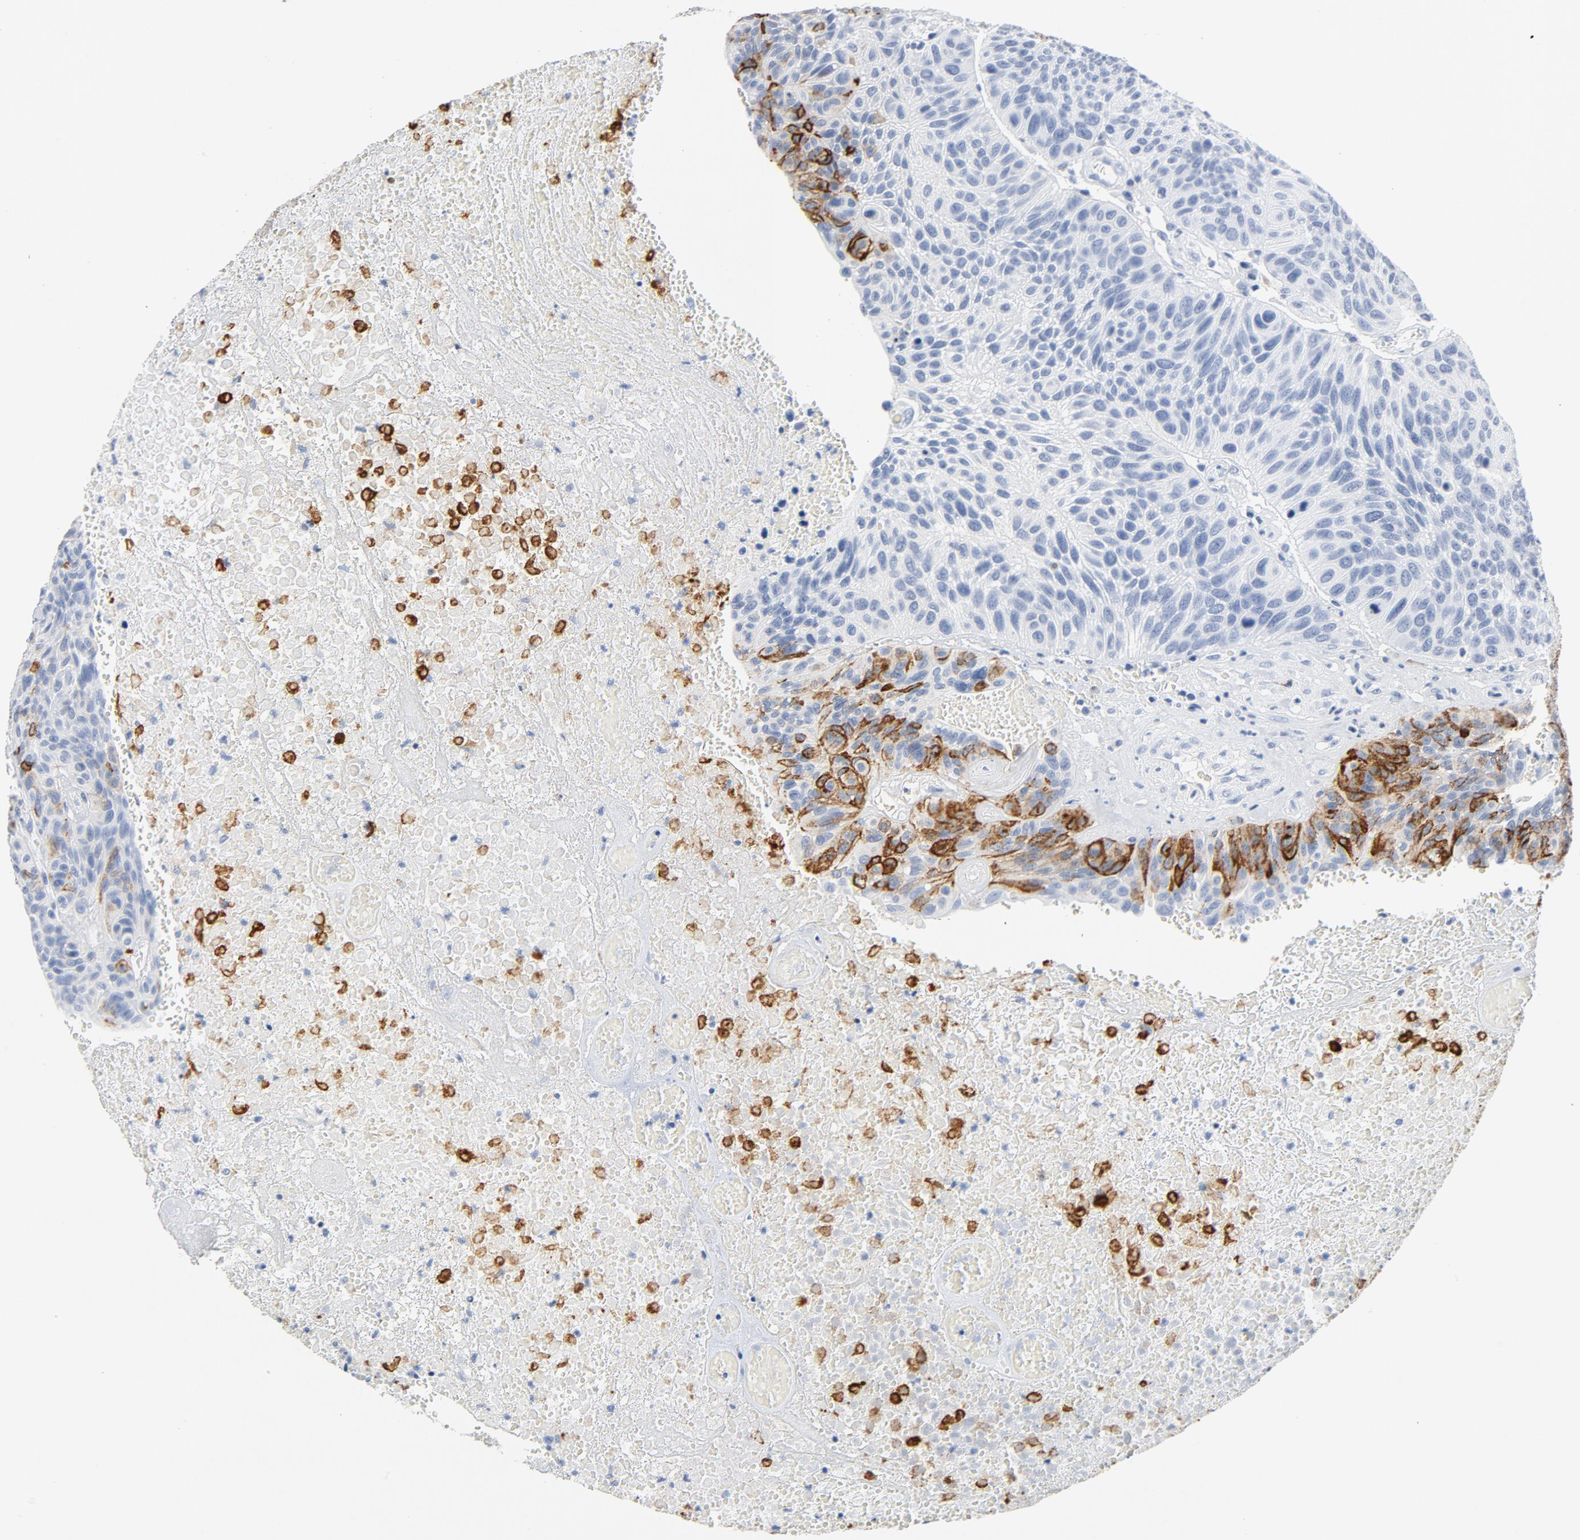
{"staining": {"intensity": "moderate", "quantity": "25%-75%", "location": "cytoplasmic/membranous"}, "tissue": "urothelial cancer", "cell_type": "Tumor cells", "image_type": "cancer", "snomed": [{"axis": "morphology", "description": "Urothelial carcinoma, High grade"}, {"axis": "topography", "description": "Urinary bladder"}], "caption": "High-grade urothelial carcinoma stained with DAB immunohistochemistry shows medium levels of moderate cytoplasmic/membranous staining in about 25%-75% of tumor cells.", "gene": "PTPRB", "patient": {"sex": "male", "age": 66}}